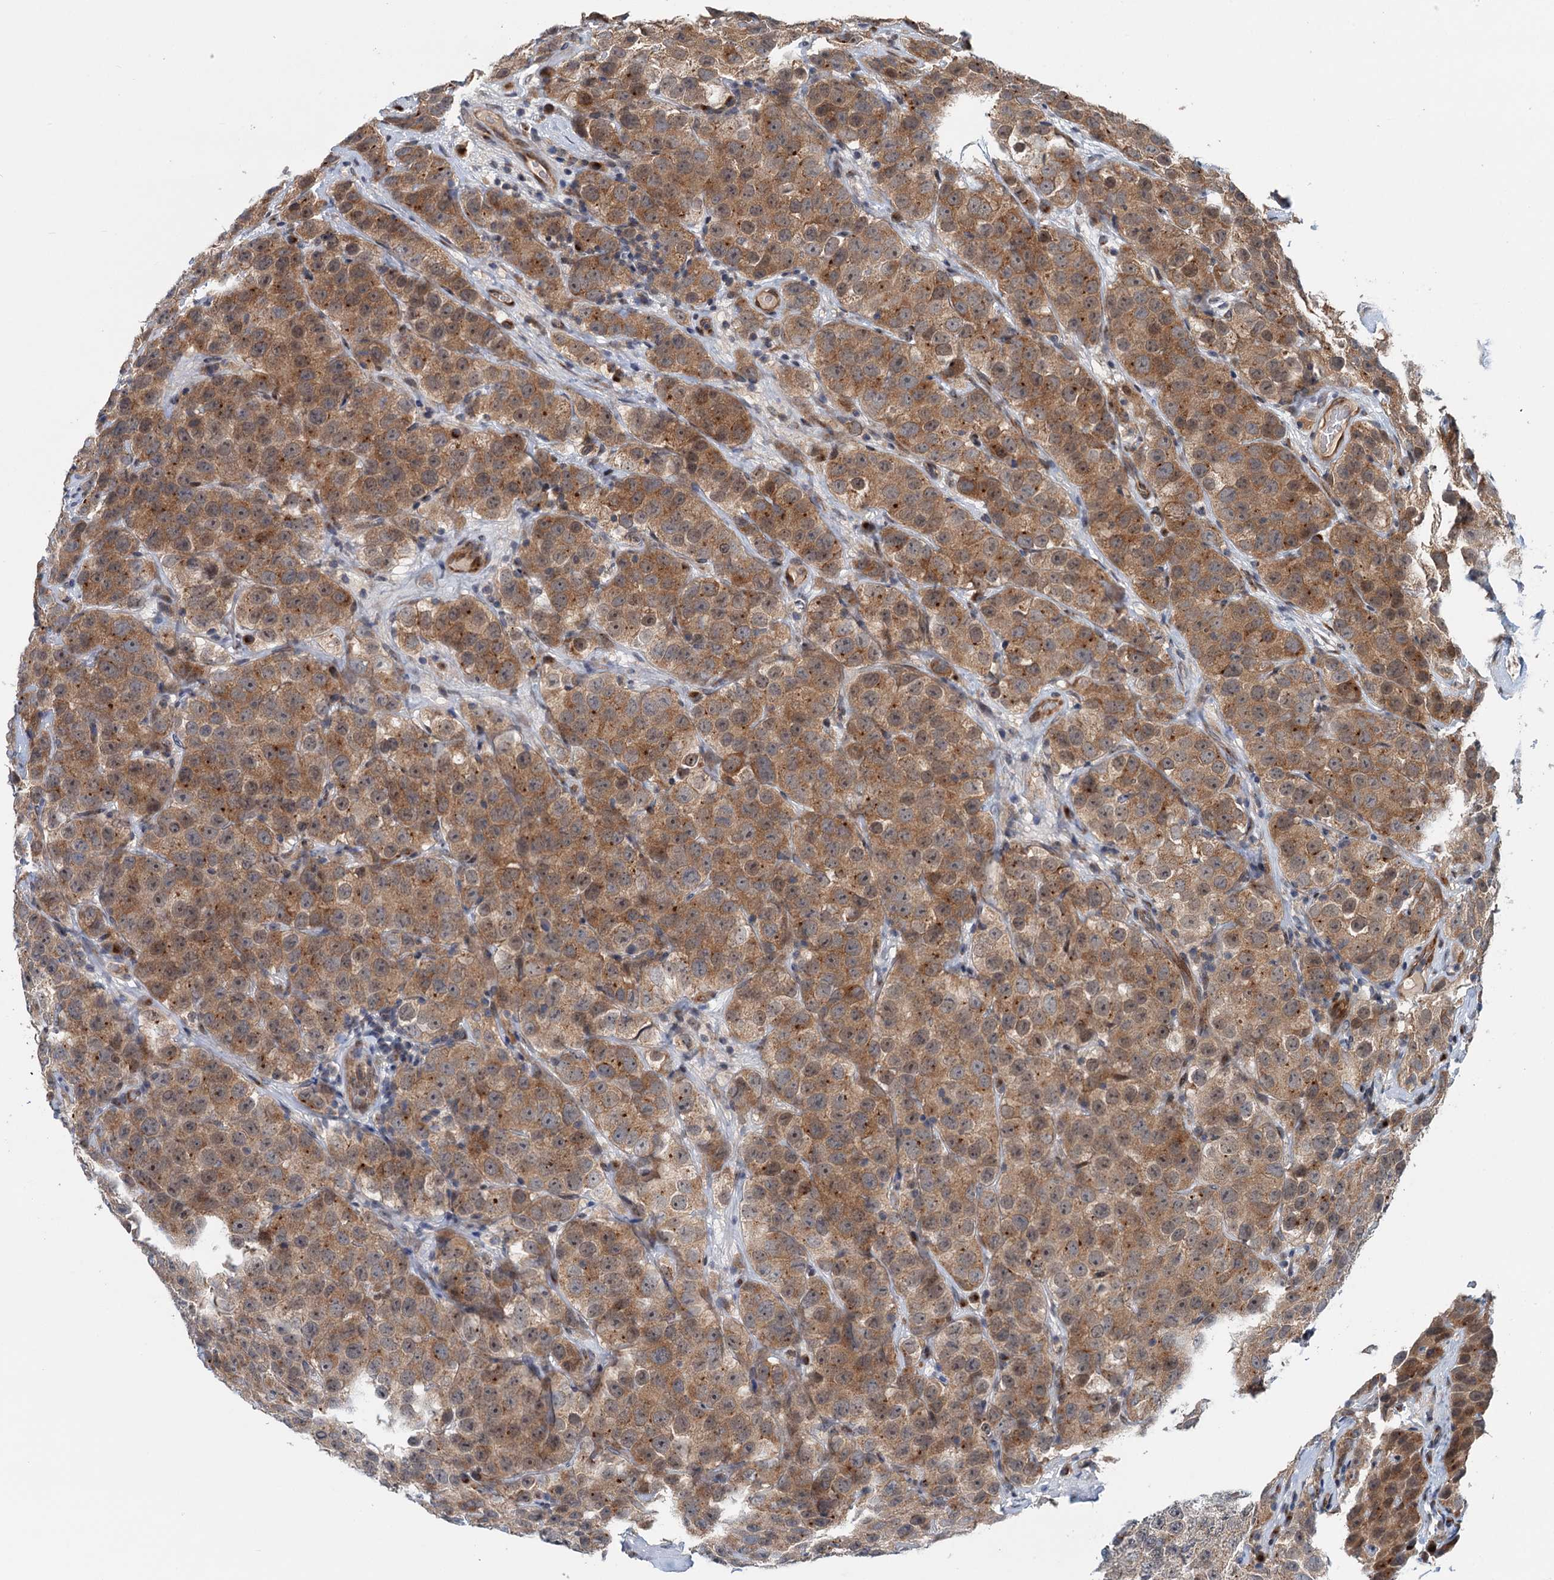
{"staining": {"intensity": "moderate", "quantity": "25%-75%", "location": "cytoplasmic/membranous"}, "tissue": "testis cancer", "cell_type": "Tumor cells", "image_type": "cancer", "snomed": [{"axis": "morphology", "description": "Seminoma, NOS"}, {"axis": "topography", "description": "Testis"}], "caption": "Immunohistochemical staining of testis seminoma reveals medium levels of moderate cytoplasmic/membranous protein staining in approximately 25%-75% of tumor cells.", "gene": "DYNC2I2", "patient": {"sex": "male", "age": 28}}